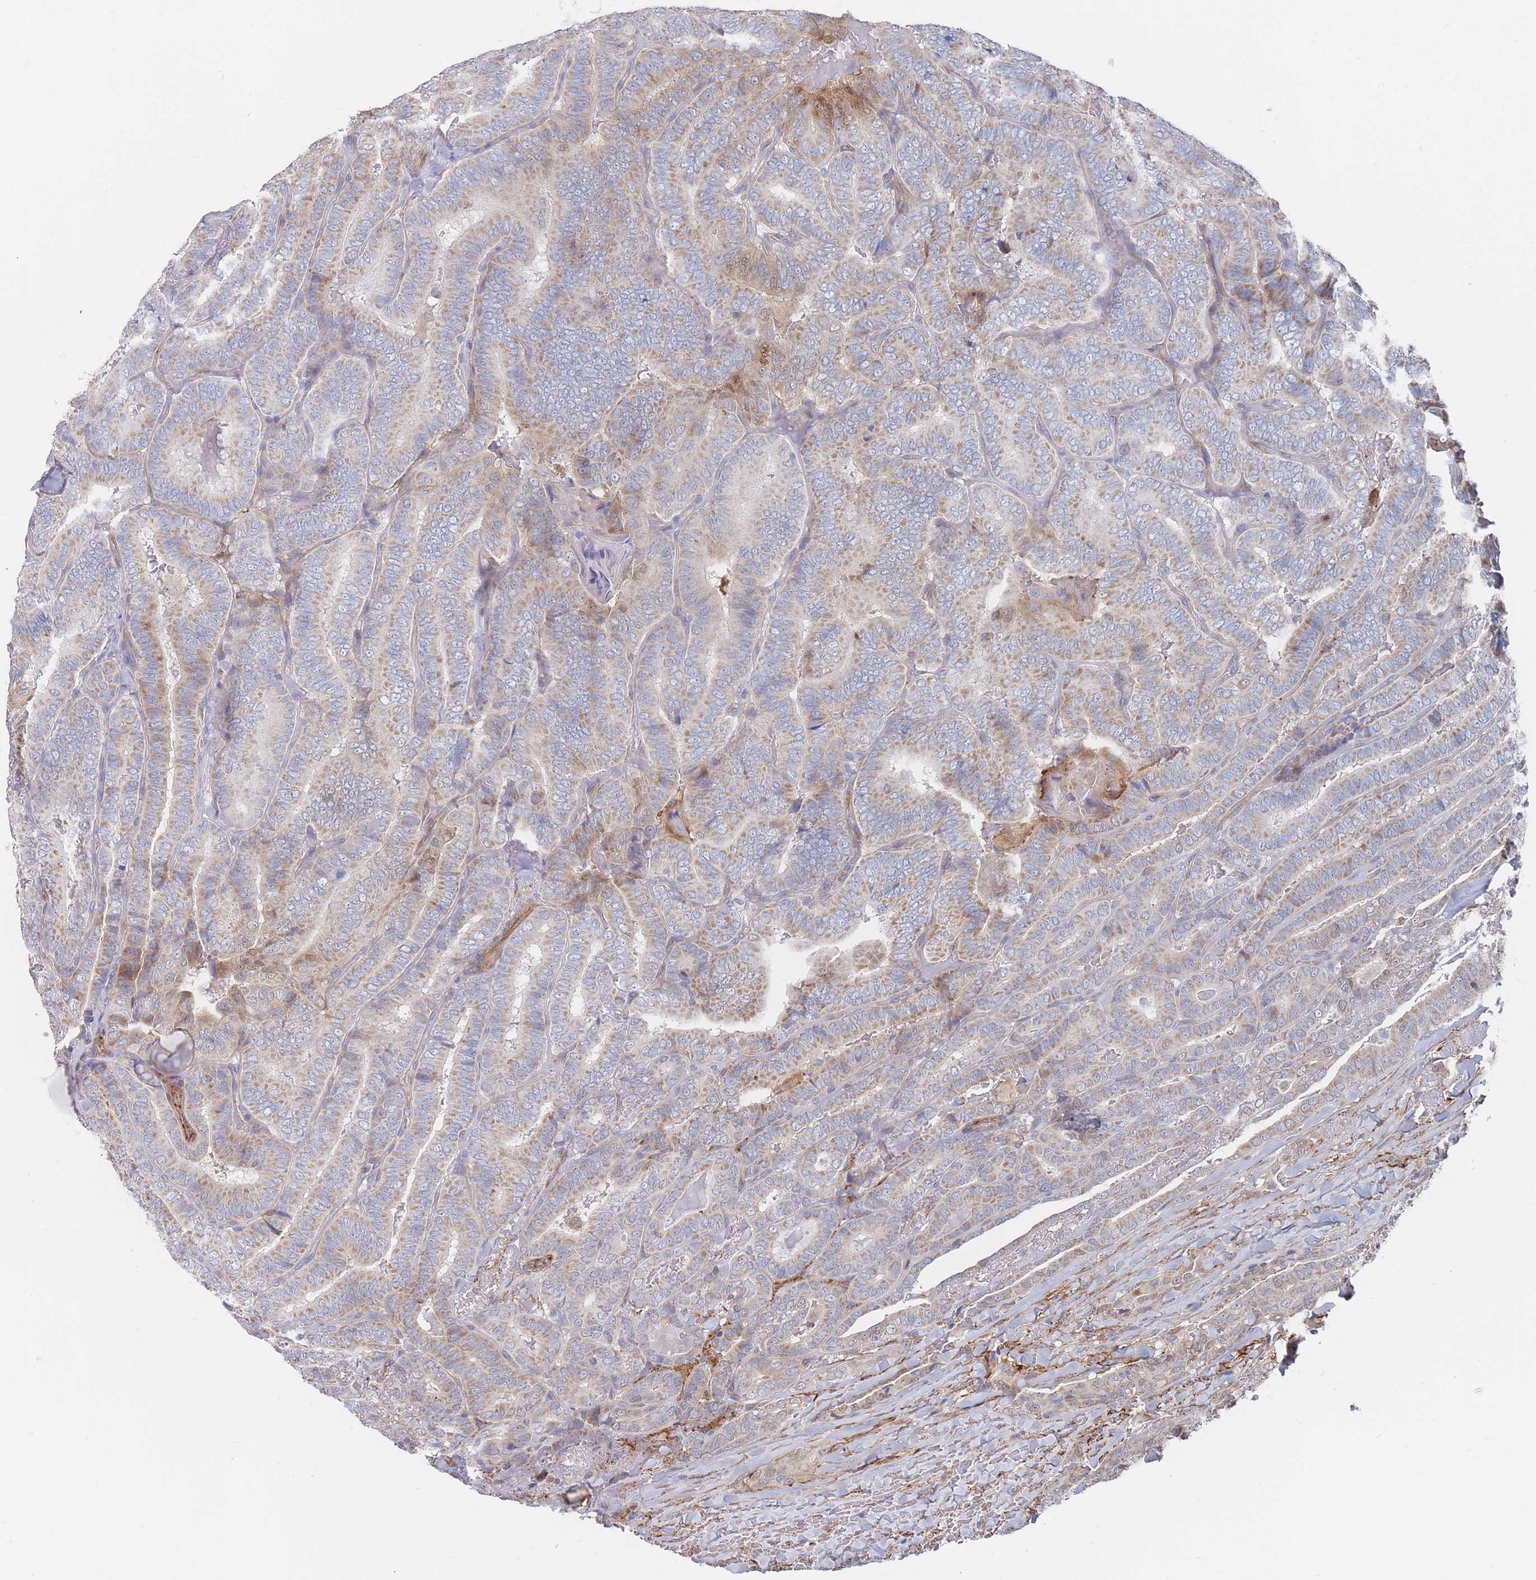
{"staining": {"intensity": "weak", "quantity": ">75%", "location": "cytoplasmic/membranous"}, "tissue": "thyroid cancer", "cell_type": "Tumor cells", "image_type": "cancer", "snomed": [{"axis": "morphology", "description": "Papillary adenocarcinoma, NOS"}, {"axis": "topography", "description": "Thyroid gland"}], "caption": "There is low levels of weak cytoplasmic/membranous positivity in tumor cells of thyroid cancer (papillary adenocarcinoma), as demonstrated by immunohistochemical staining (brown color).", "gene": "G6PC1", "patient": {"sex": "male", "age": 61}}